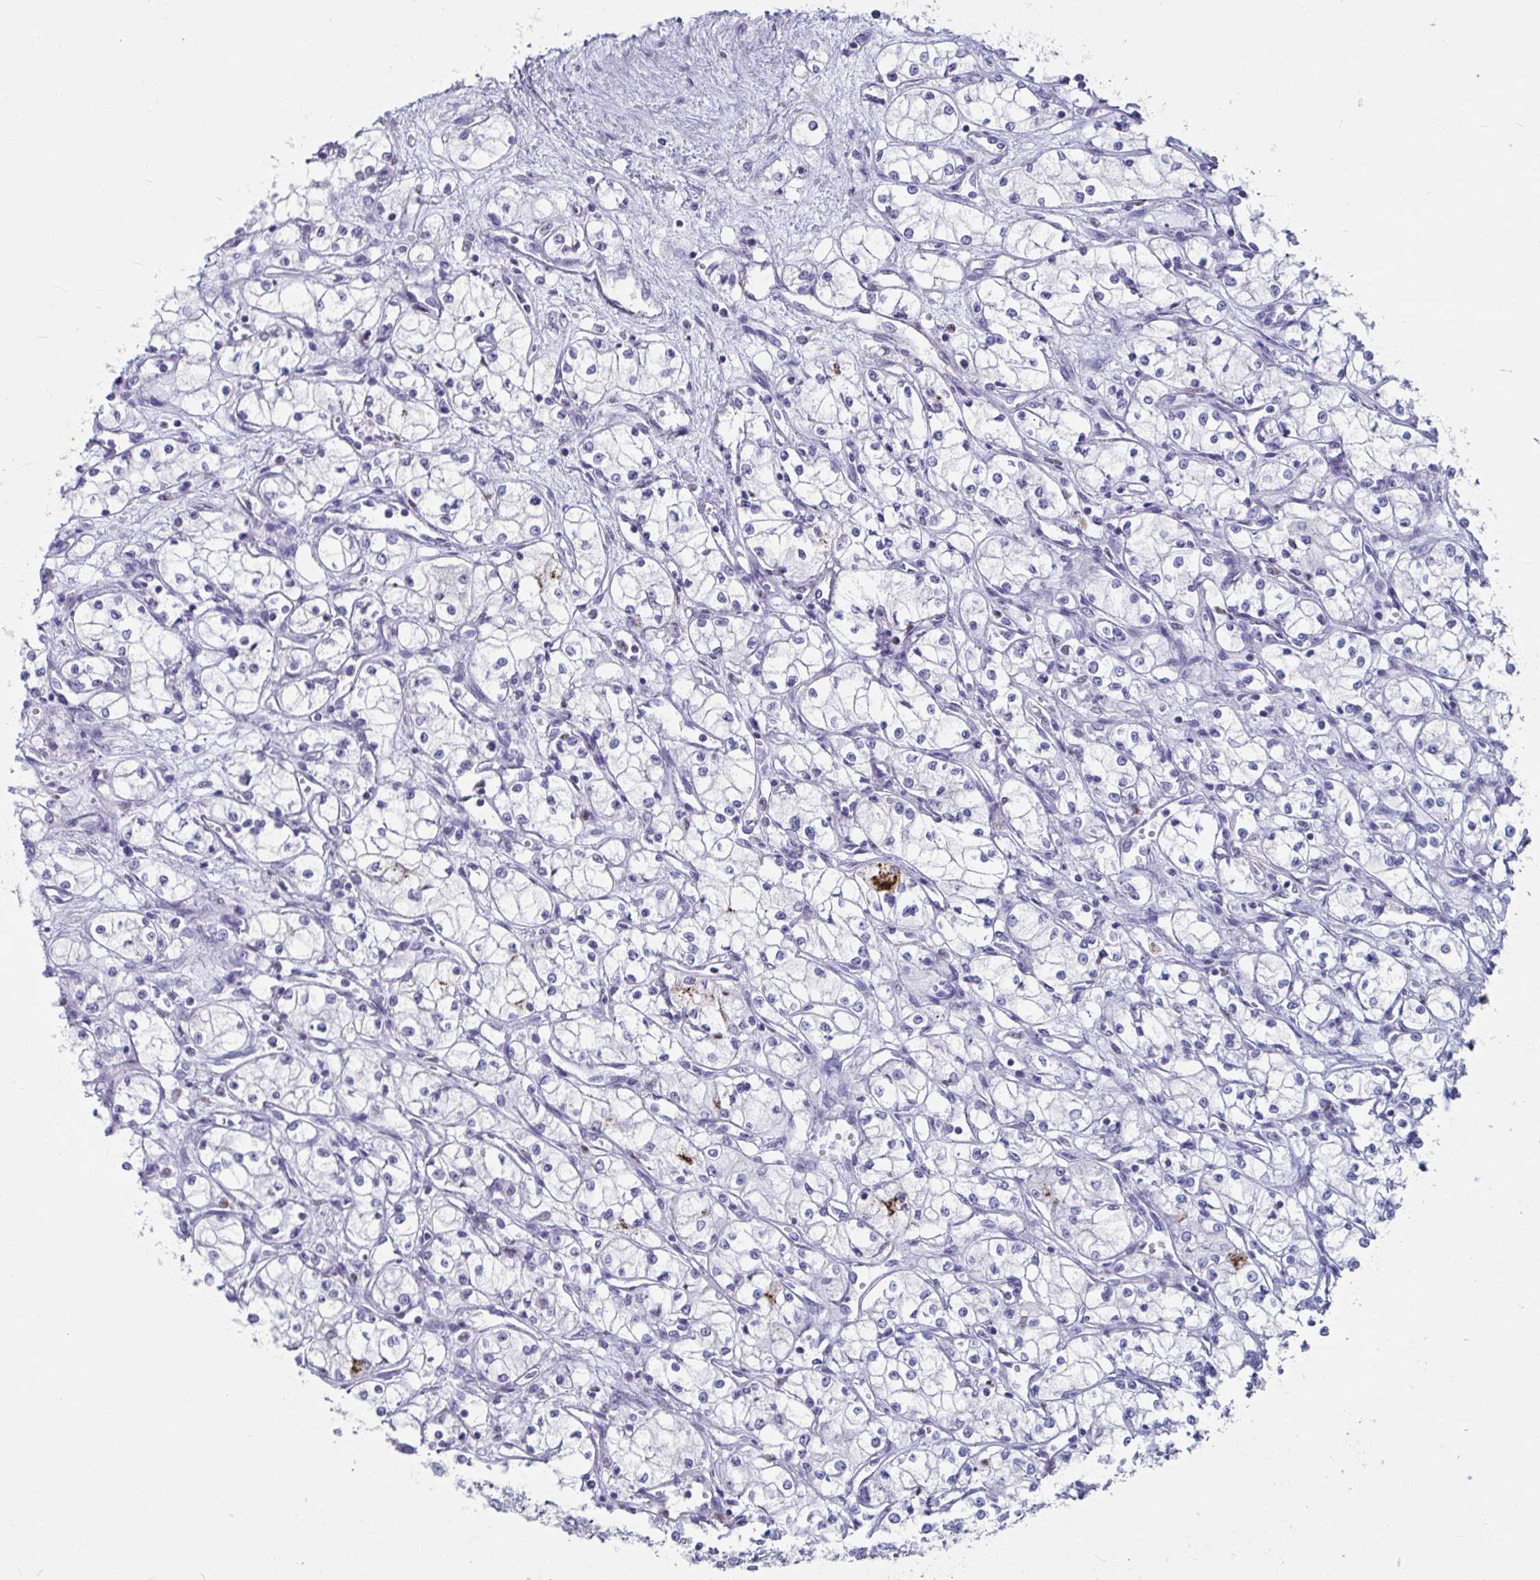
{"staining": {"intensity": "negative", "quantity": "none", "location": "none"}, "tissue": "renal cancer", "cell_type": "Tumor cells", "image_type": "cancer", "snomed": [{"axis": "morphology", "description": "Normal tissue, NOS"}, {"axis": "morphology", "description": "Adenocarcinoma, NOS"}, {"axis": "topography", "description": "Kidney"}], "caption": "DAB (3,3'-diaminobenzidine) immunohistochemical staining of renal cancer shows no significant staining in tumor cells.", "gene": "ZNF586", "patient": {"sex": "male", "age": 59}}